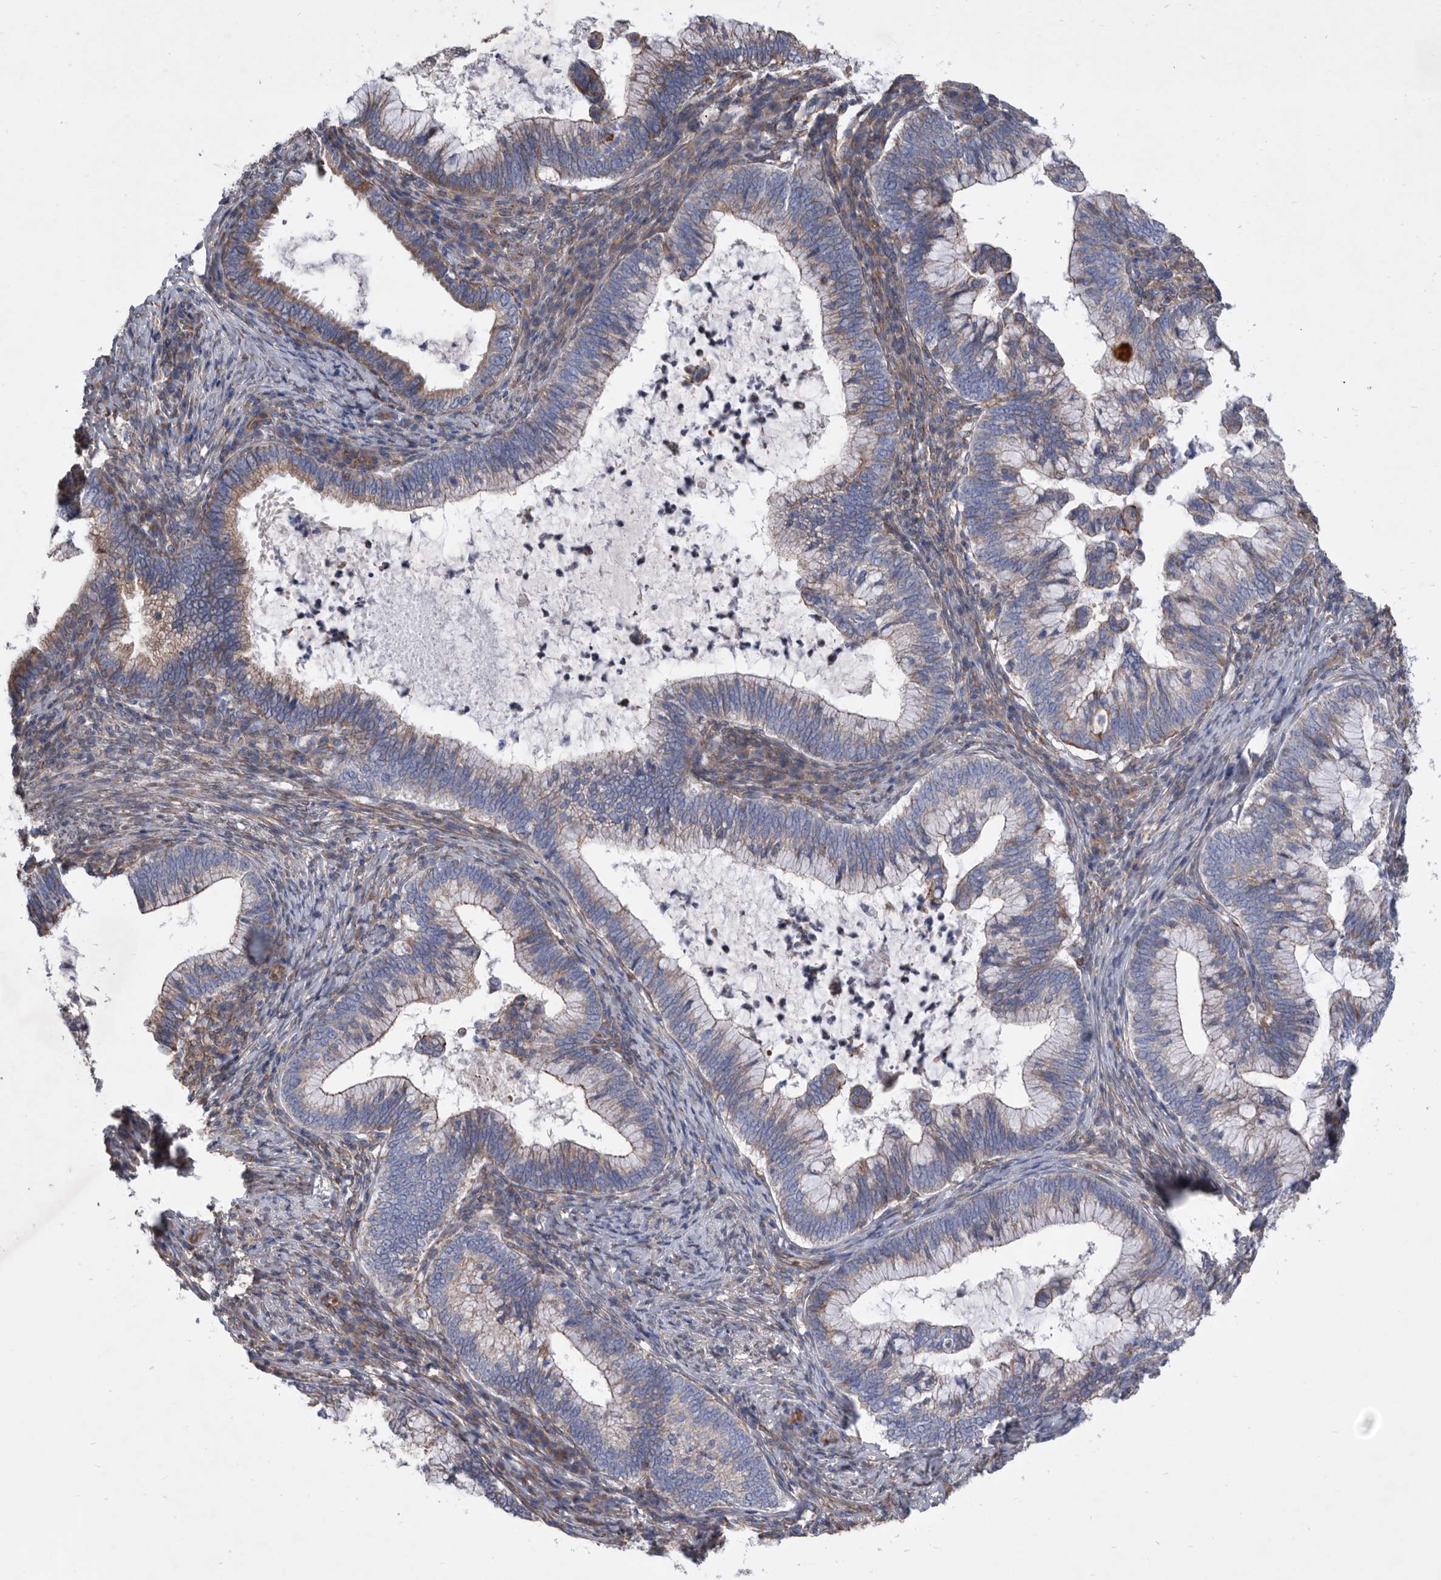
{"staining": {"intensity": "weak", "quantity": ">75%", "location": "cytoplasmic/membranous"}, "tissue": "cervical cancer", "cell_type": "Tumor cells", "image_type": "cancer", "snomed": [{"axis": "morphology", "description": "Adenocarcinoma, NOS"}, {"axis": "topography", "description": "Cervix"}], "caption": "Cervical cancer stained for a protein (brown) displays weak cytoplasmic/membranous positive expression in approximately >75% of tumor cells.", "gene": "ATP13A3", "patient": {"sex": "female", "age": 36}}